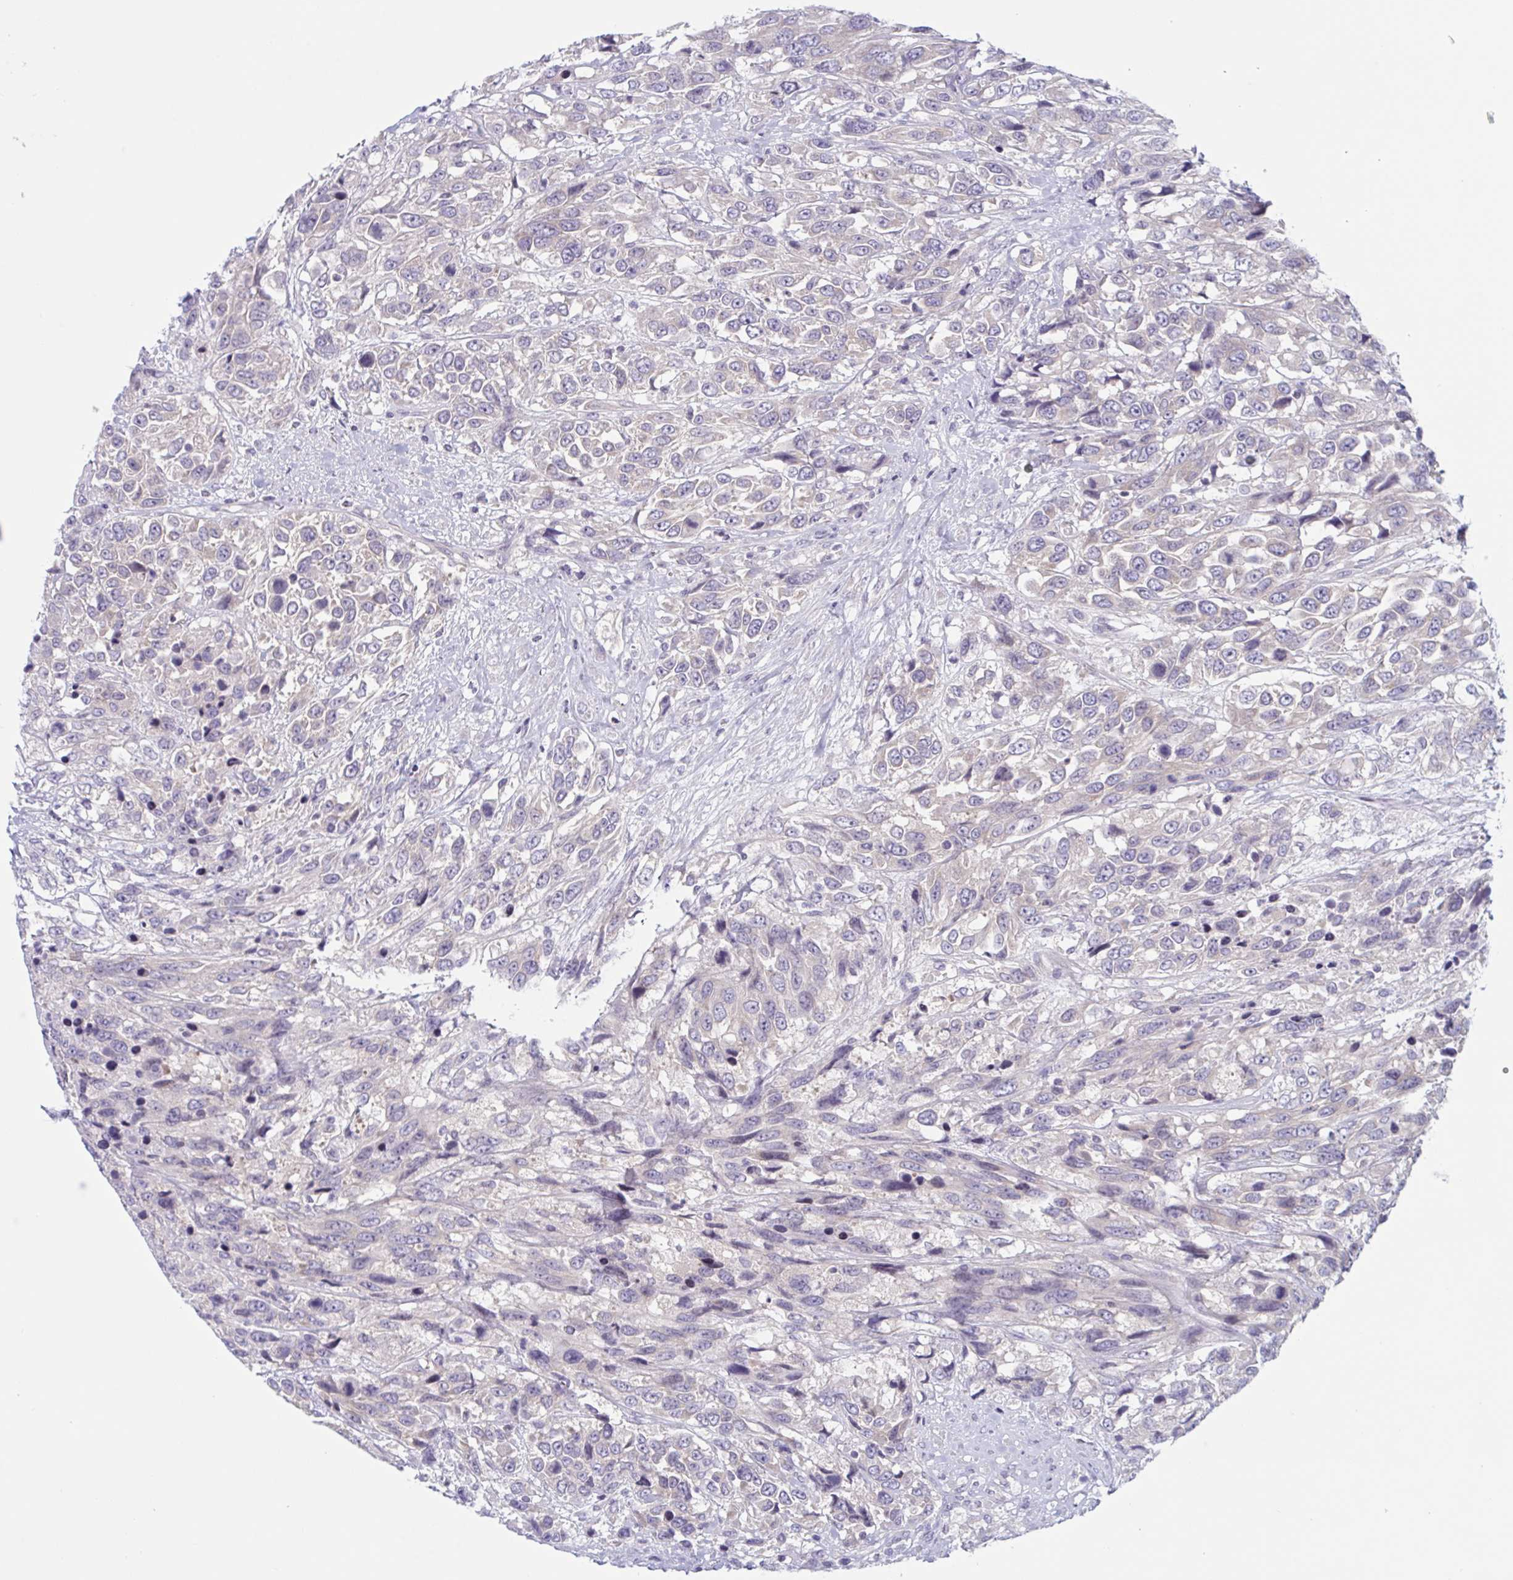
{"staining": {"intensity": "negative", "quantity": "none", "location": "none"}, "tissue": "urothelial cancer", "cell_type": "Tumor cells", "image_type": "cancer", "snomed": [{"axis": "morphology", "description": "Urothelial carcinoma, High grade"}, {"axis": "topography", "description": "Urinary bladder"}], "caption": "This is an immunohistochemistry (IHC) photomicrograph of high-grade urothelial carcinoma. There is no expression in tumor cells.", "gene": "NAA30", "patient": {"sex": "female", "age": 70}}